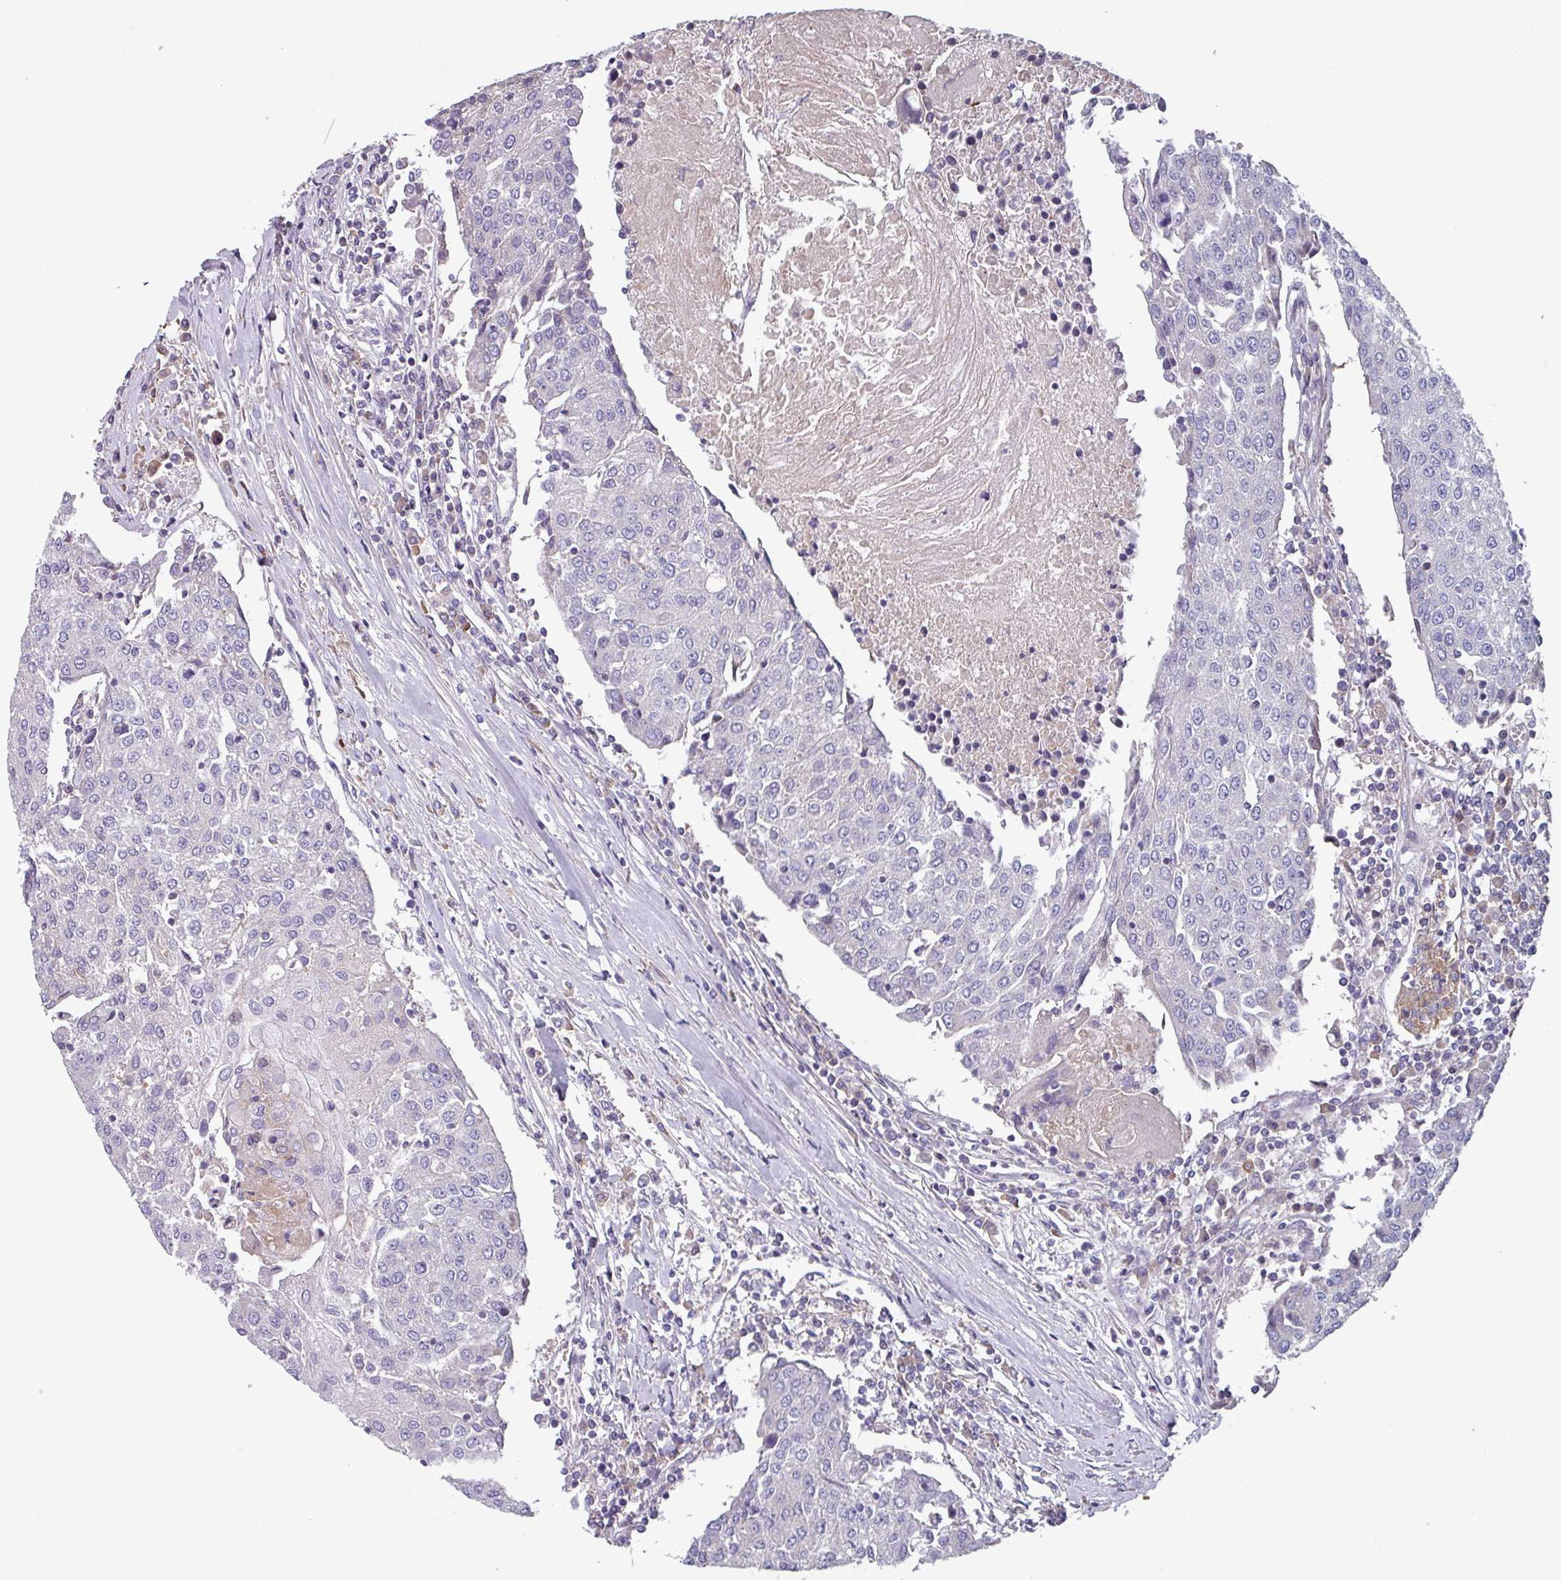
{"staining": {"intensity": "negative", "quantity": "none", "location": "none"}, "tissue": "urothelial cancer", "cell_type": "Tumor cells", "image_type": "cancer", "snomed": [{"axis": "morphology", "description": "Urothelial carcinoma, High grade"}, {"axis": "topography", "description": "Urinary bladder"}], "caption": "This photomicrograph is of urothelial cancer stained with IHC to label a protein in brown with the nuclei are counter-stained blue. There is no staining in tumor cells. (DAB IHC visualized using brightfield microscopy, high magnification).", "gene": "TMEM132A", "patient": {"sex": "female", "age": 85}}